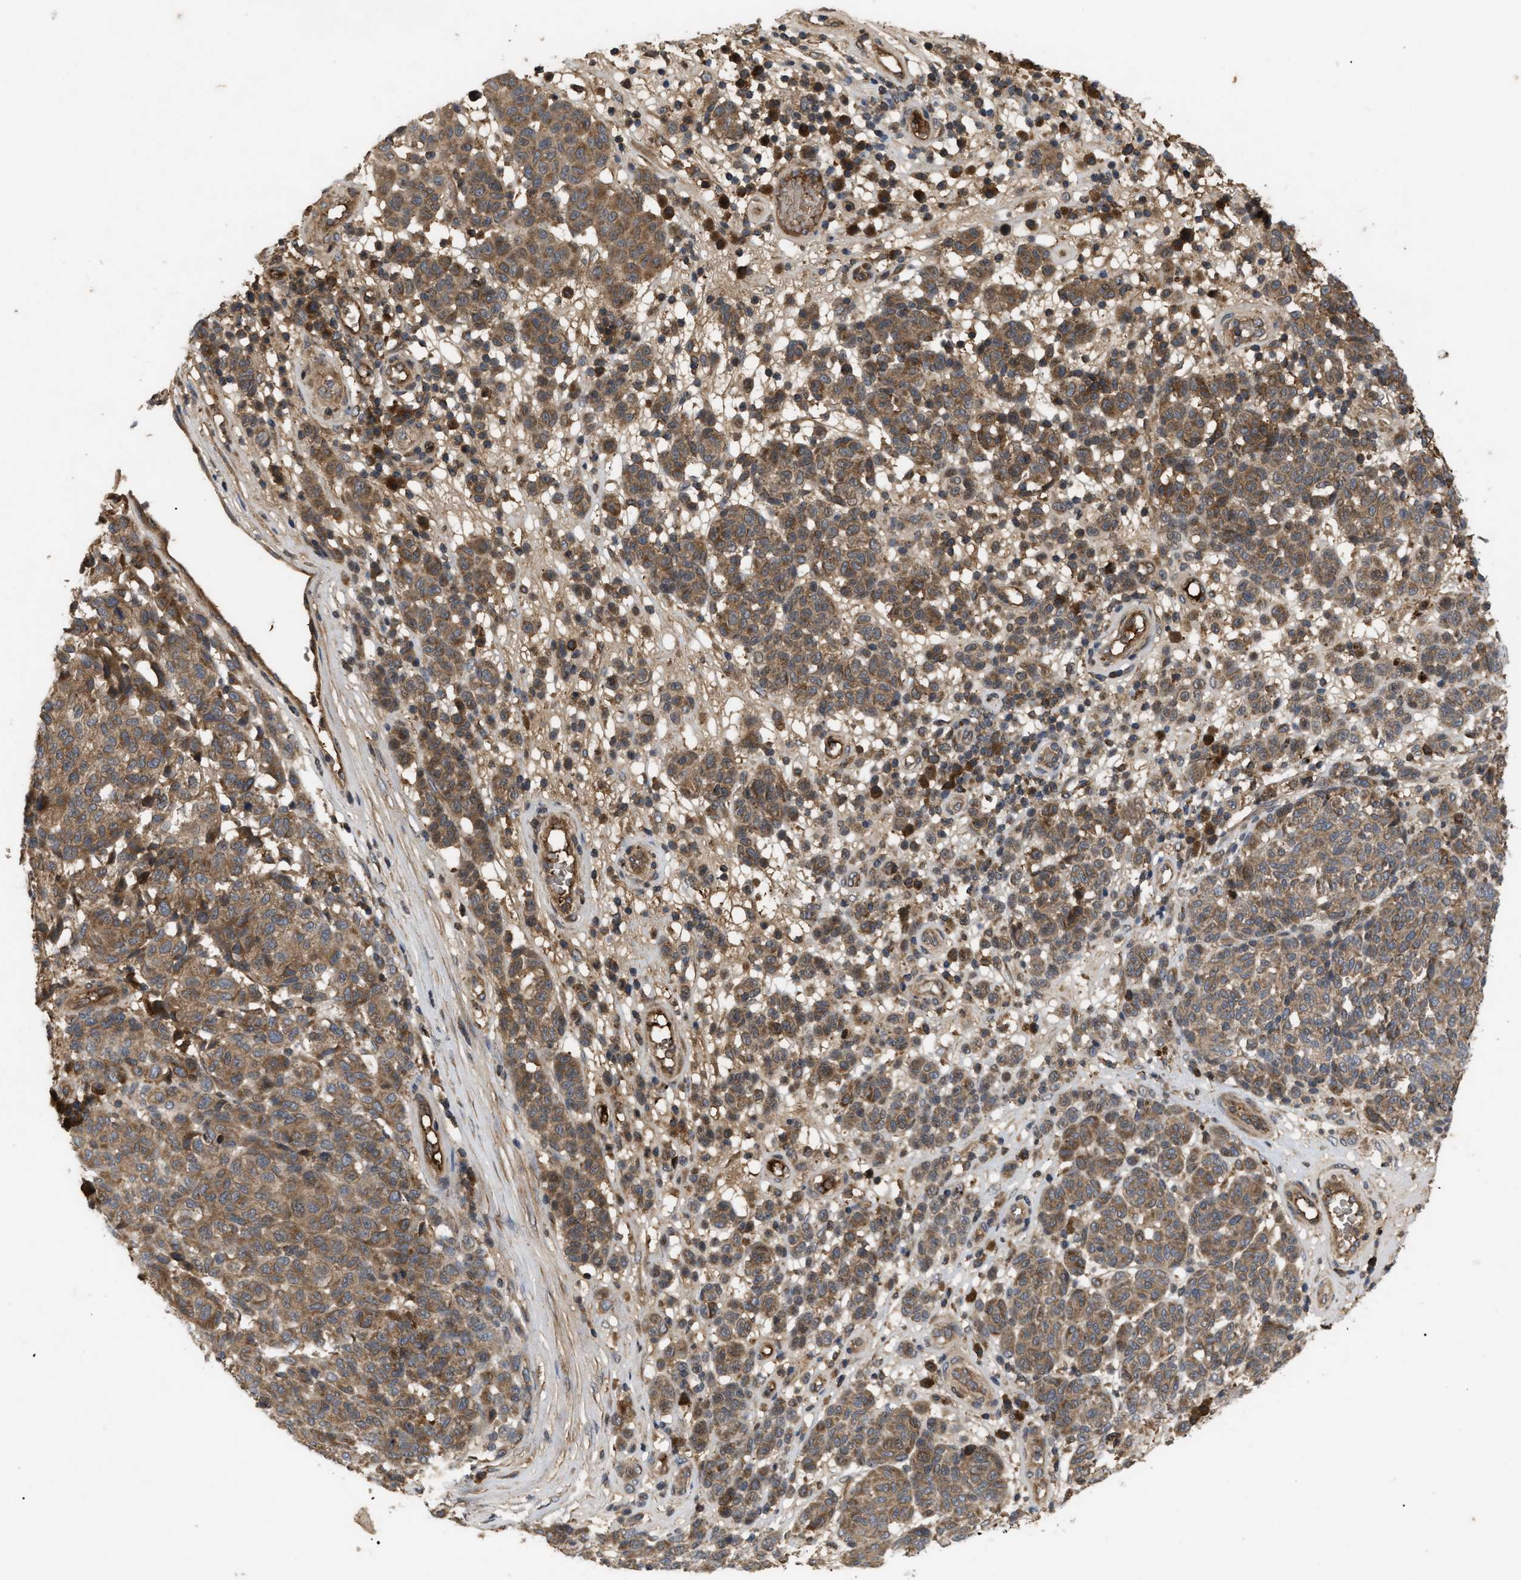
{"staining": {"intensity": "moderate", "quantity": ">75%", "location": "cytoplasmic/membranous"}, "tissue": "melanoma", "cell_type": "Tumor cells", "image_type": "cancer", "snomed": [{"axis": "morphology", "description": "Malignant melanoma, NOS"}, {"axis": "topography", "description": "Skin"}], "caption": "This photomicrograph reveals malignant melanoma stained with immunohistochemistry (IHC) to label a protein in brown. The cytoplasmic/membranous of tumor cells show moderate positivity for the protein. Nuclei are counter-stained blue.", "gene": "RAB2A", "patient": {"sex": "male", "age": 59}}